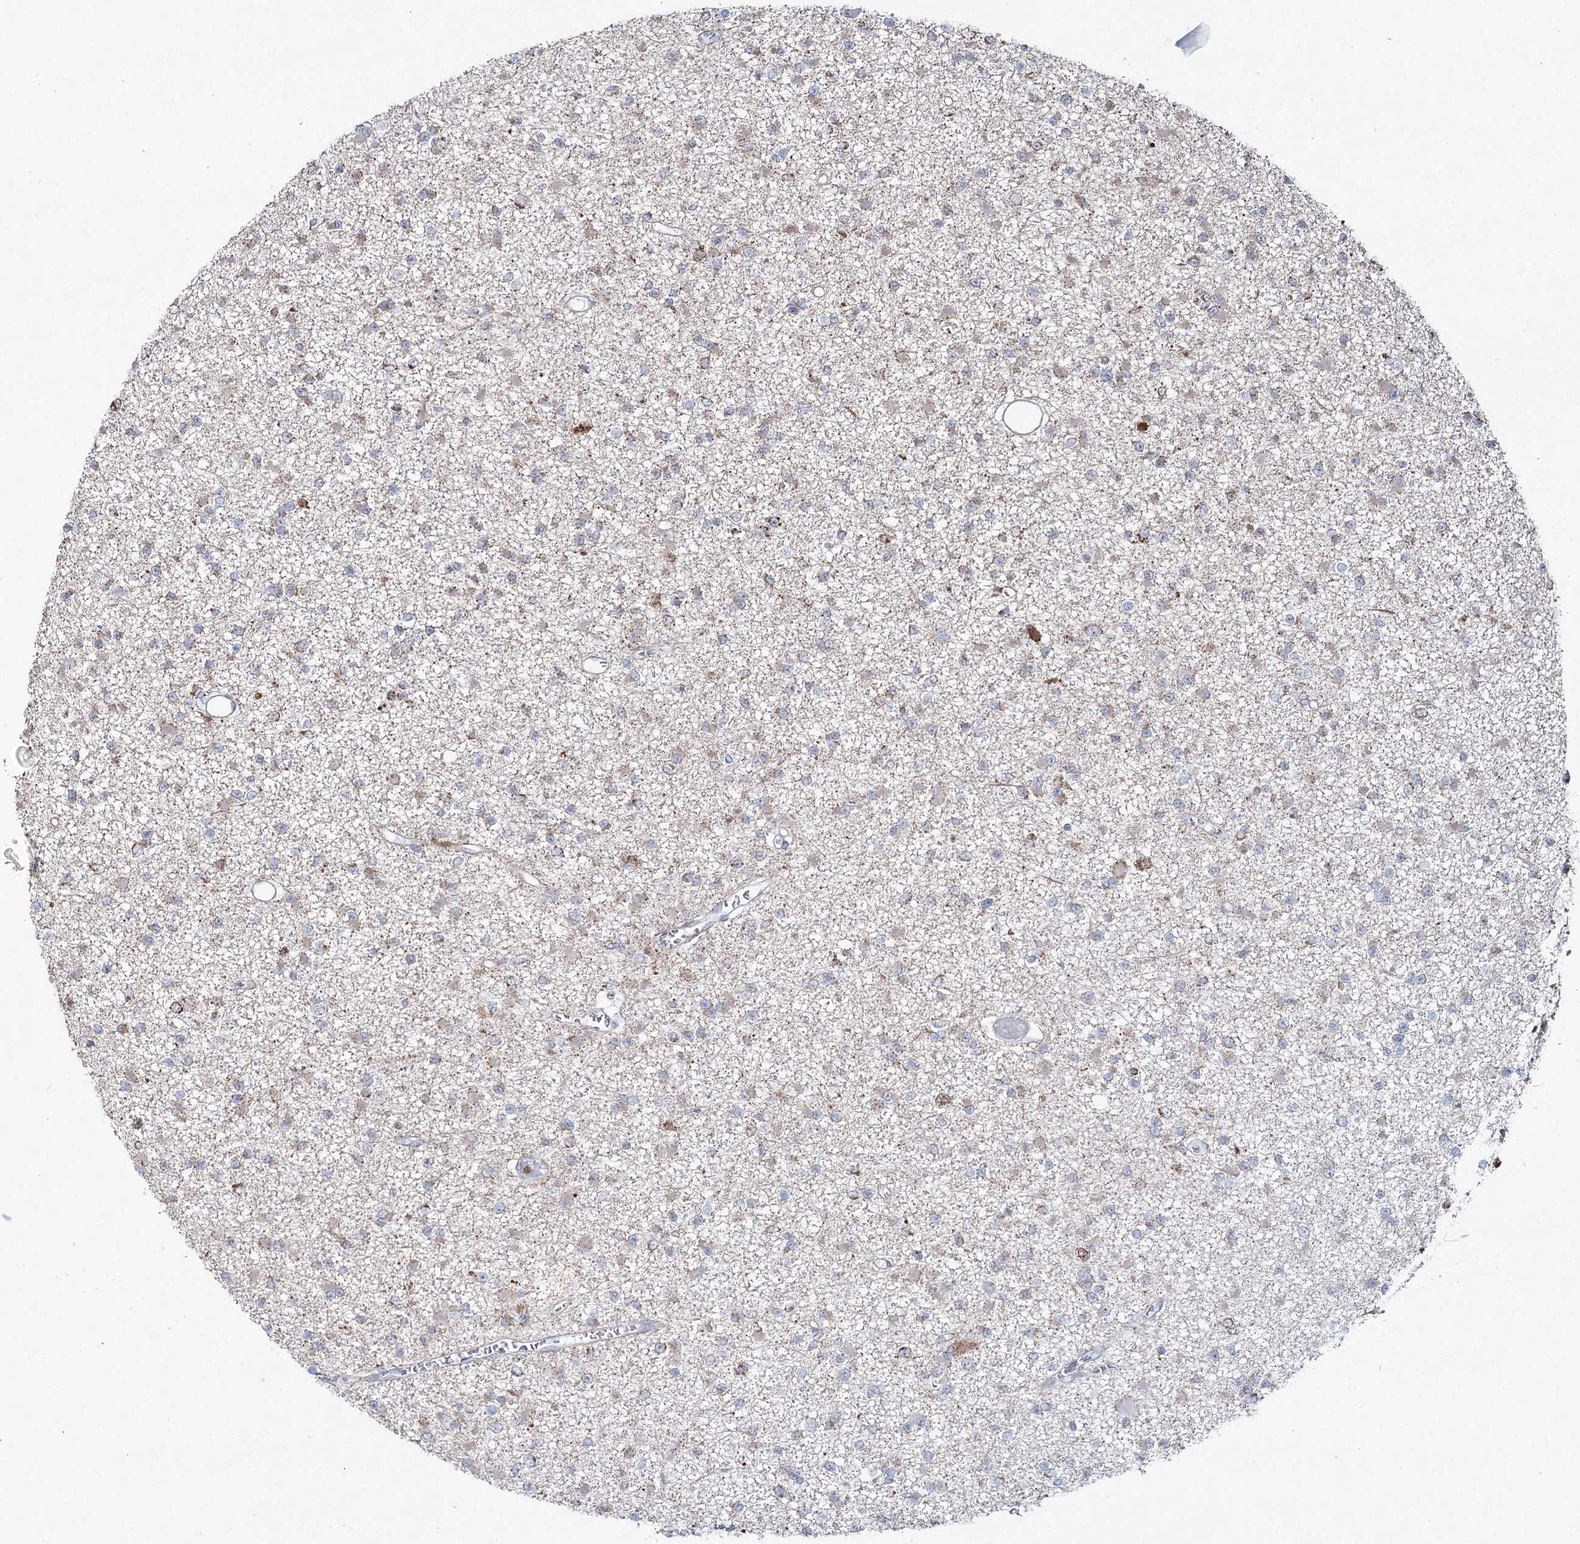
{"staining": {"intensity": "weak", "quantity": "25%-75%", "location": "cytoplasmic/membranous"}, "tissue": "glioma", "cell_type": "Tumor cells", "image_type": "cancer", "snomed": [{"axis": "morphology", "description": "Glioma, malignant, Low grade"}, {"axis": "topography", "description": "Brain"}], "caption": "Human low-grade glioma (malignant) stained with a protein marker demonstrates weak staining in tumor cells.", "gene": "PDHX", "patient": {"sex": "female", "age": 22}}